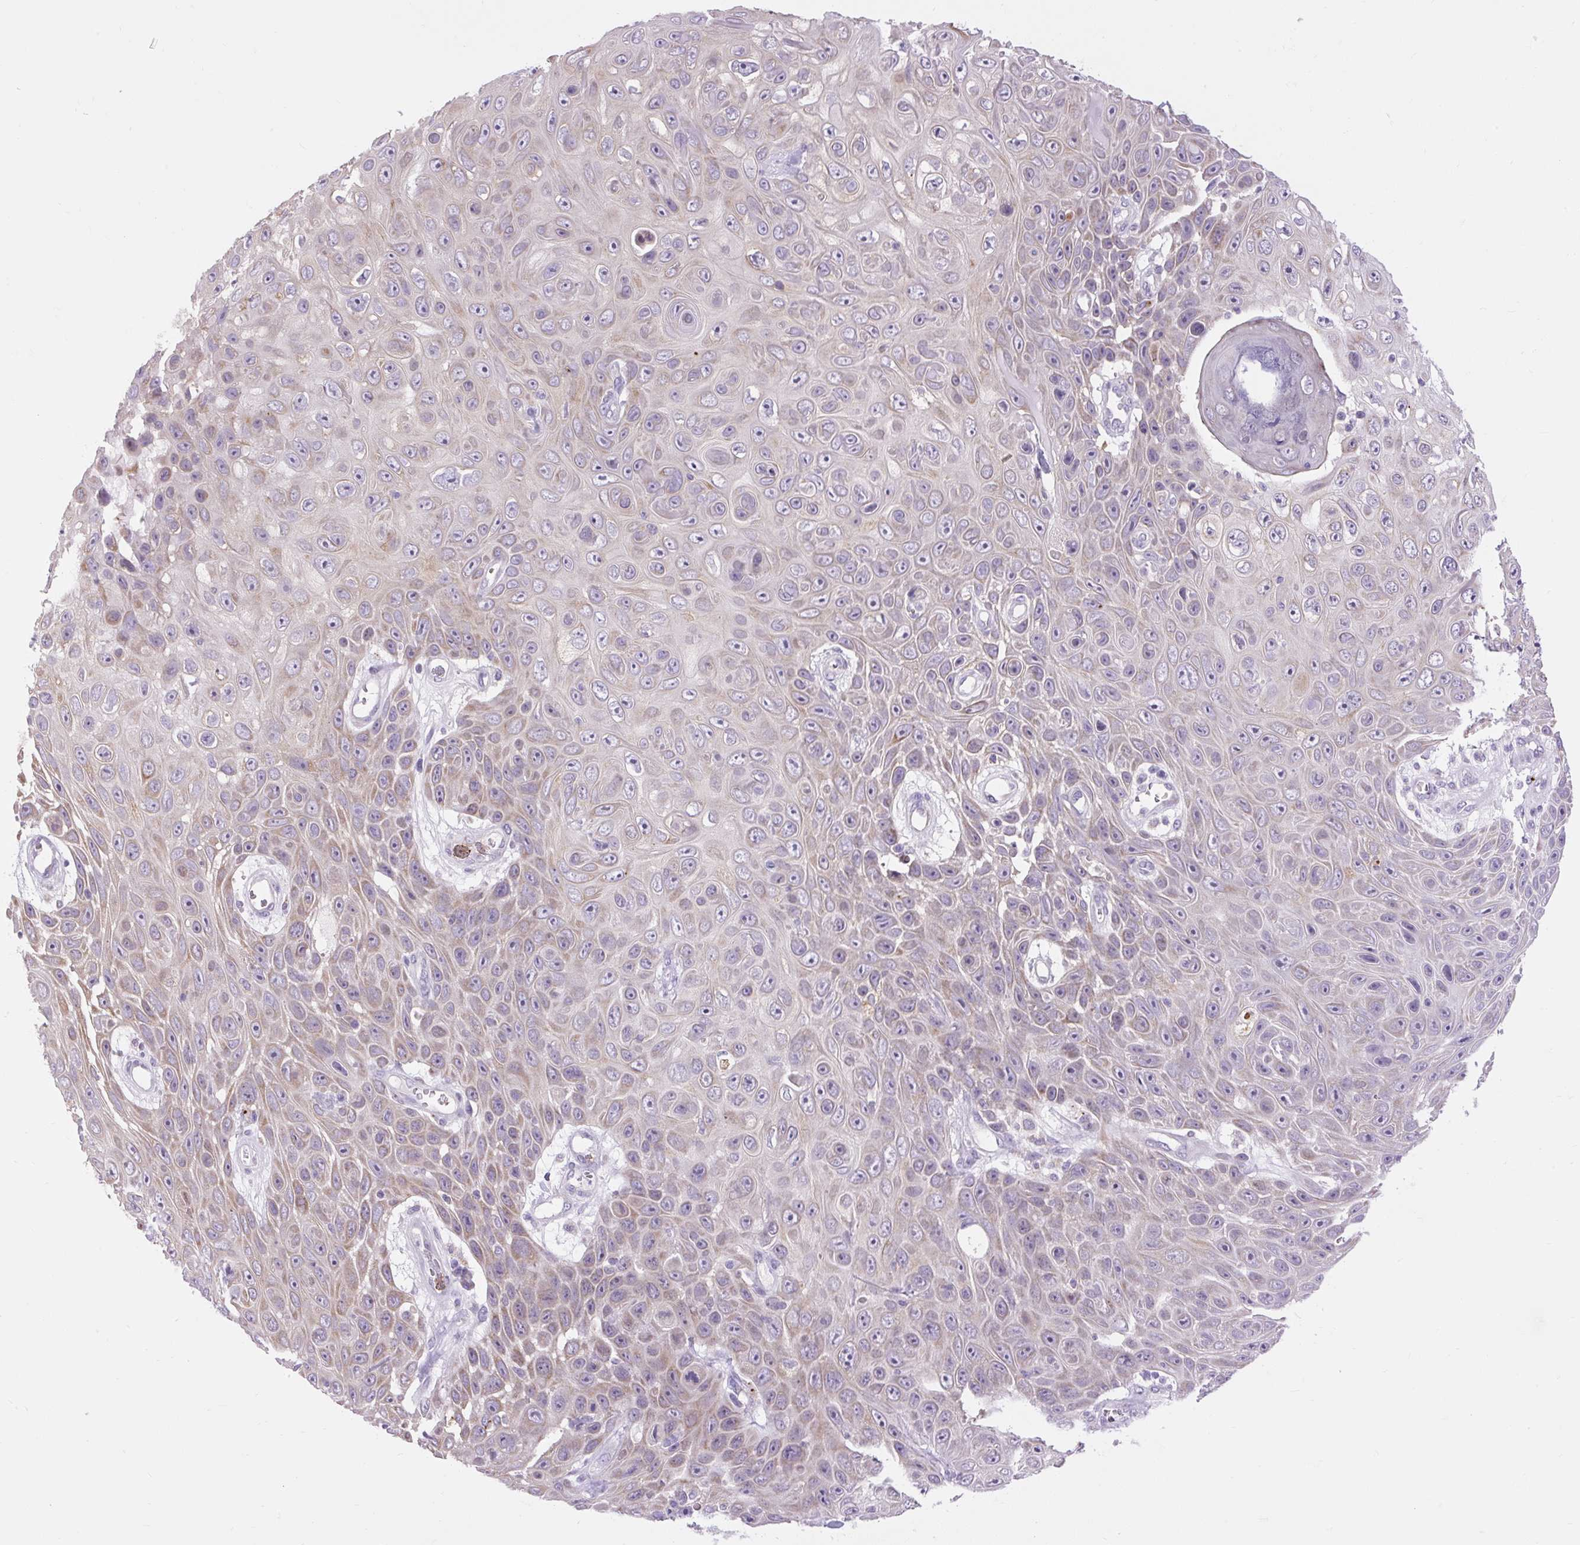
{"staining": {"intensity": "weak", "quantity": "<25%", "location": "cytoplasmic/membranous"}, "tissue": "skin cancer", "cell_type": "Tumor cells", "image_type": "cancer", "snomed": [{"axis": "morphology", "description": "Squamous cell carcinoma, NOS"}, {"axis": "topography", "description": "Skin"}], "caption": "A high-resolution micrograph shows IHC staining of skin cancer, which displays no significant positivity in tumor cells. (DAB immunohistochemistry, high magnification).", "gene": "RNASE10", "patient": {"sex": "male", "age": 82}}